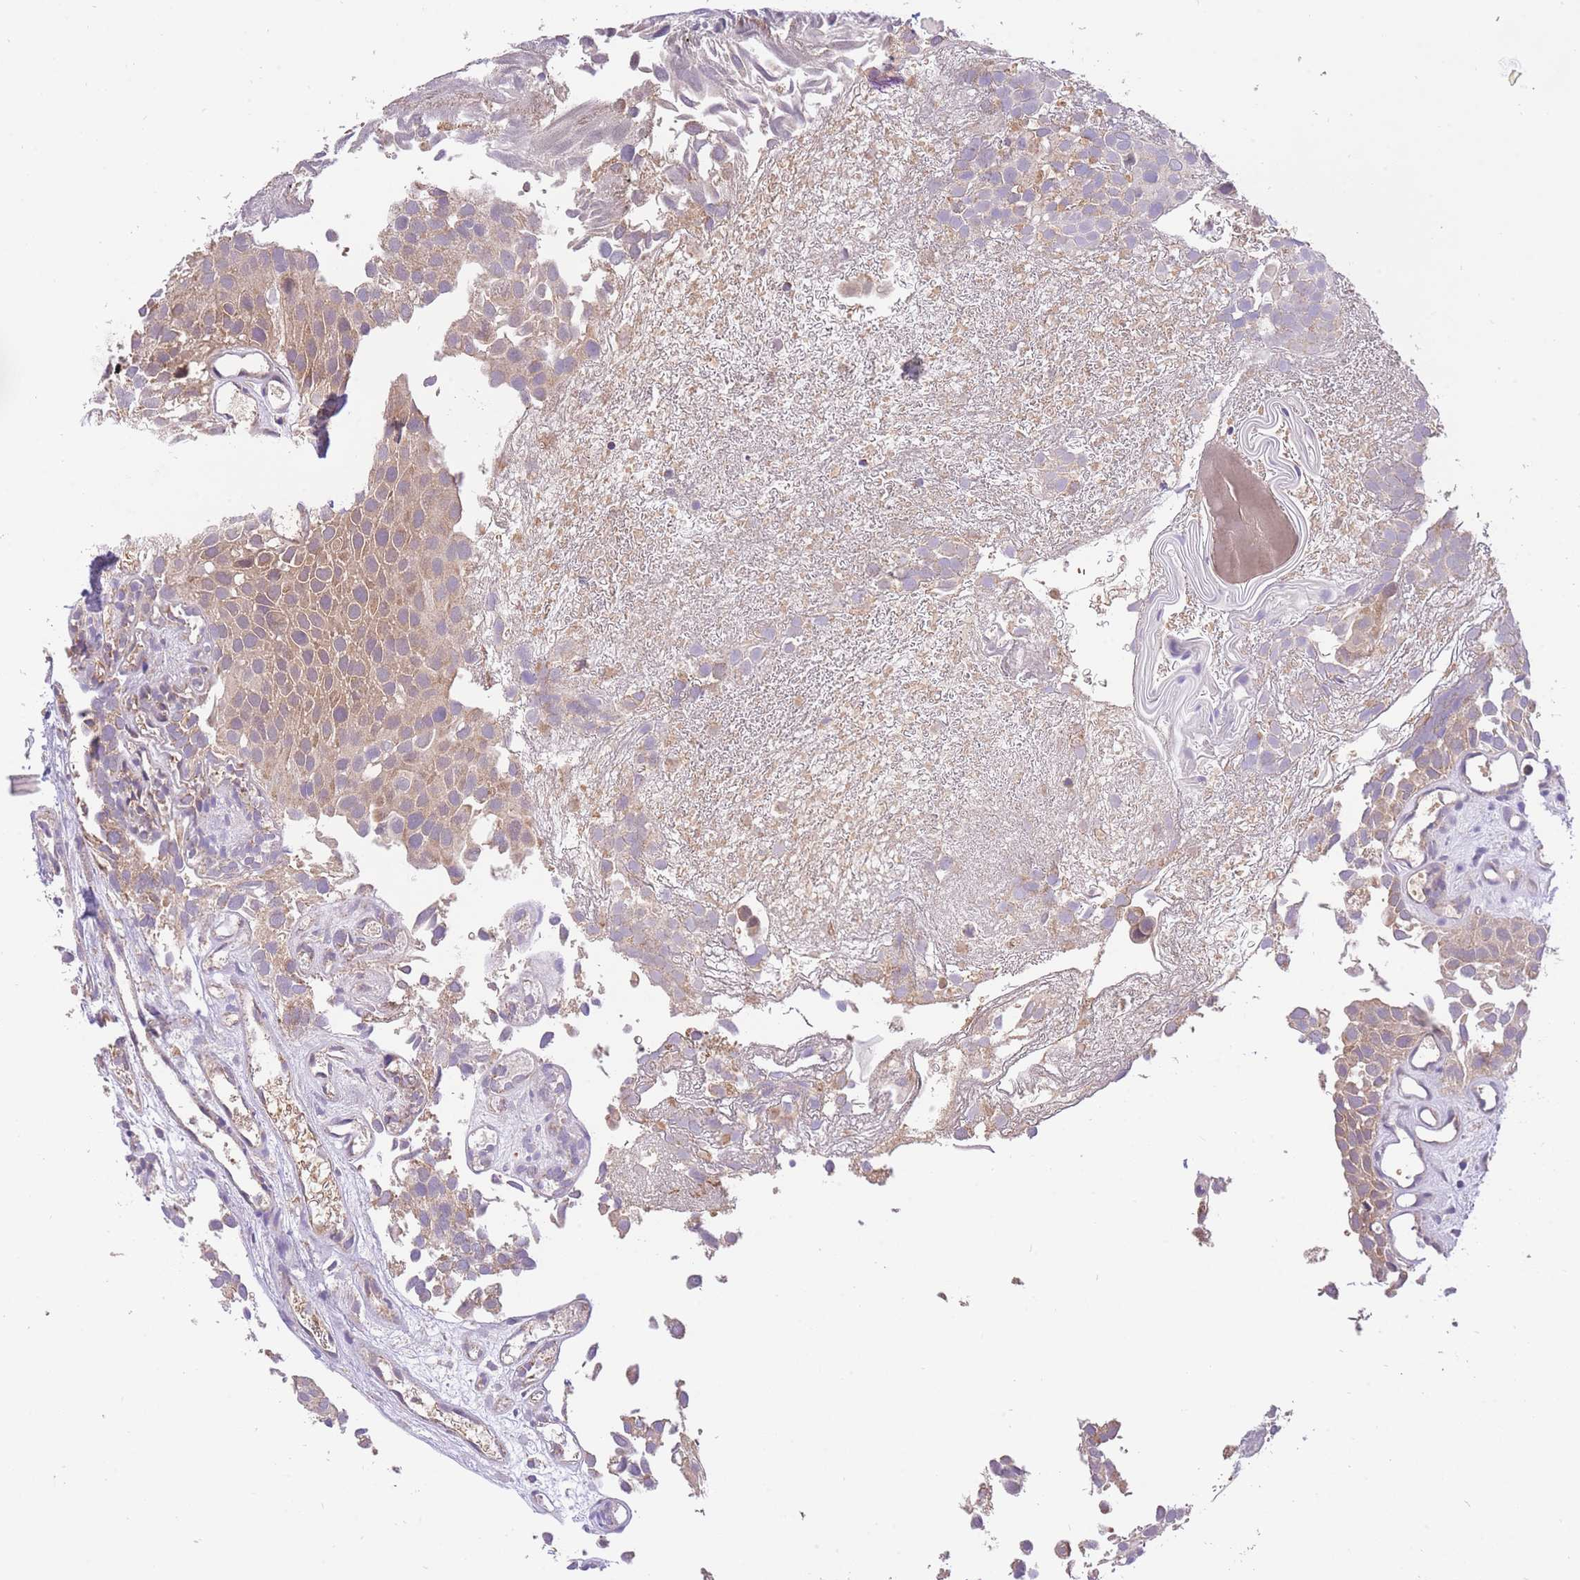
{"staining": {"intensity": "weak", "quantity": ">75%", "location": "cytoplasmic/membranous"}, "tissue": "urothelial cancer", "cell_type": "Tumor cells", "image_type": "cancer", "snomed": [{"axis": "morphology", "description": "Urothelial carcinoma, Low grade"}, {"axis": "topography", "description": "Urinary bladder"}], "caption": "Immunohistochemistry (IHC) micrograph of urothelial carcinoma (low-grade) stained for a protein (brown), which demonstrates low levels of weak cytoplasmic/membranous positivity in about >75% of tumor cells.", "gene": "PREP", "patient": {"sex": "male", "age": 88}}